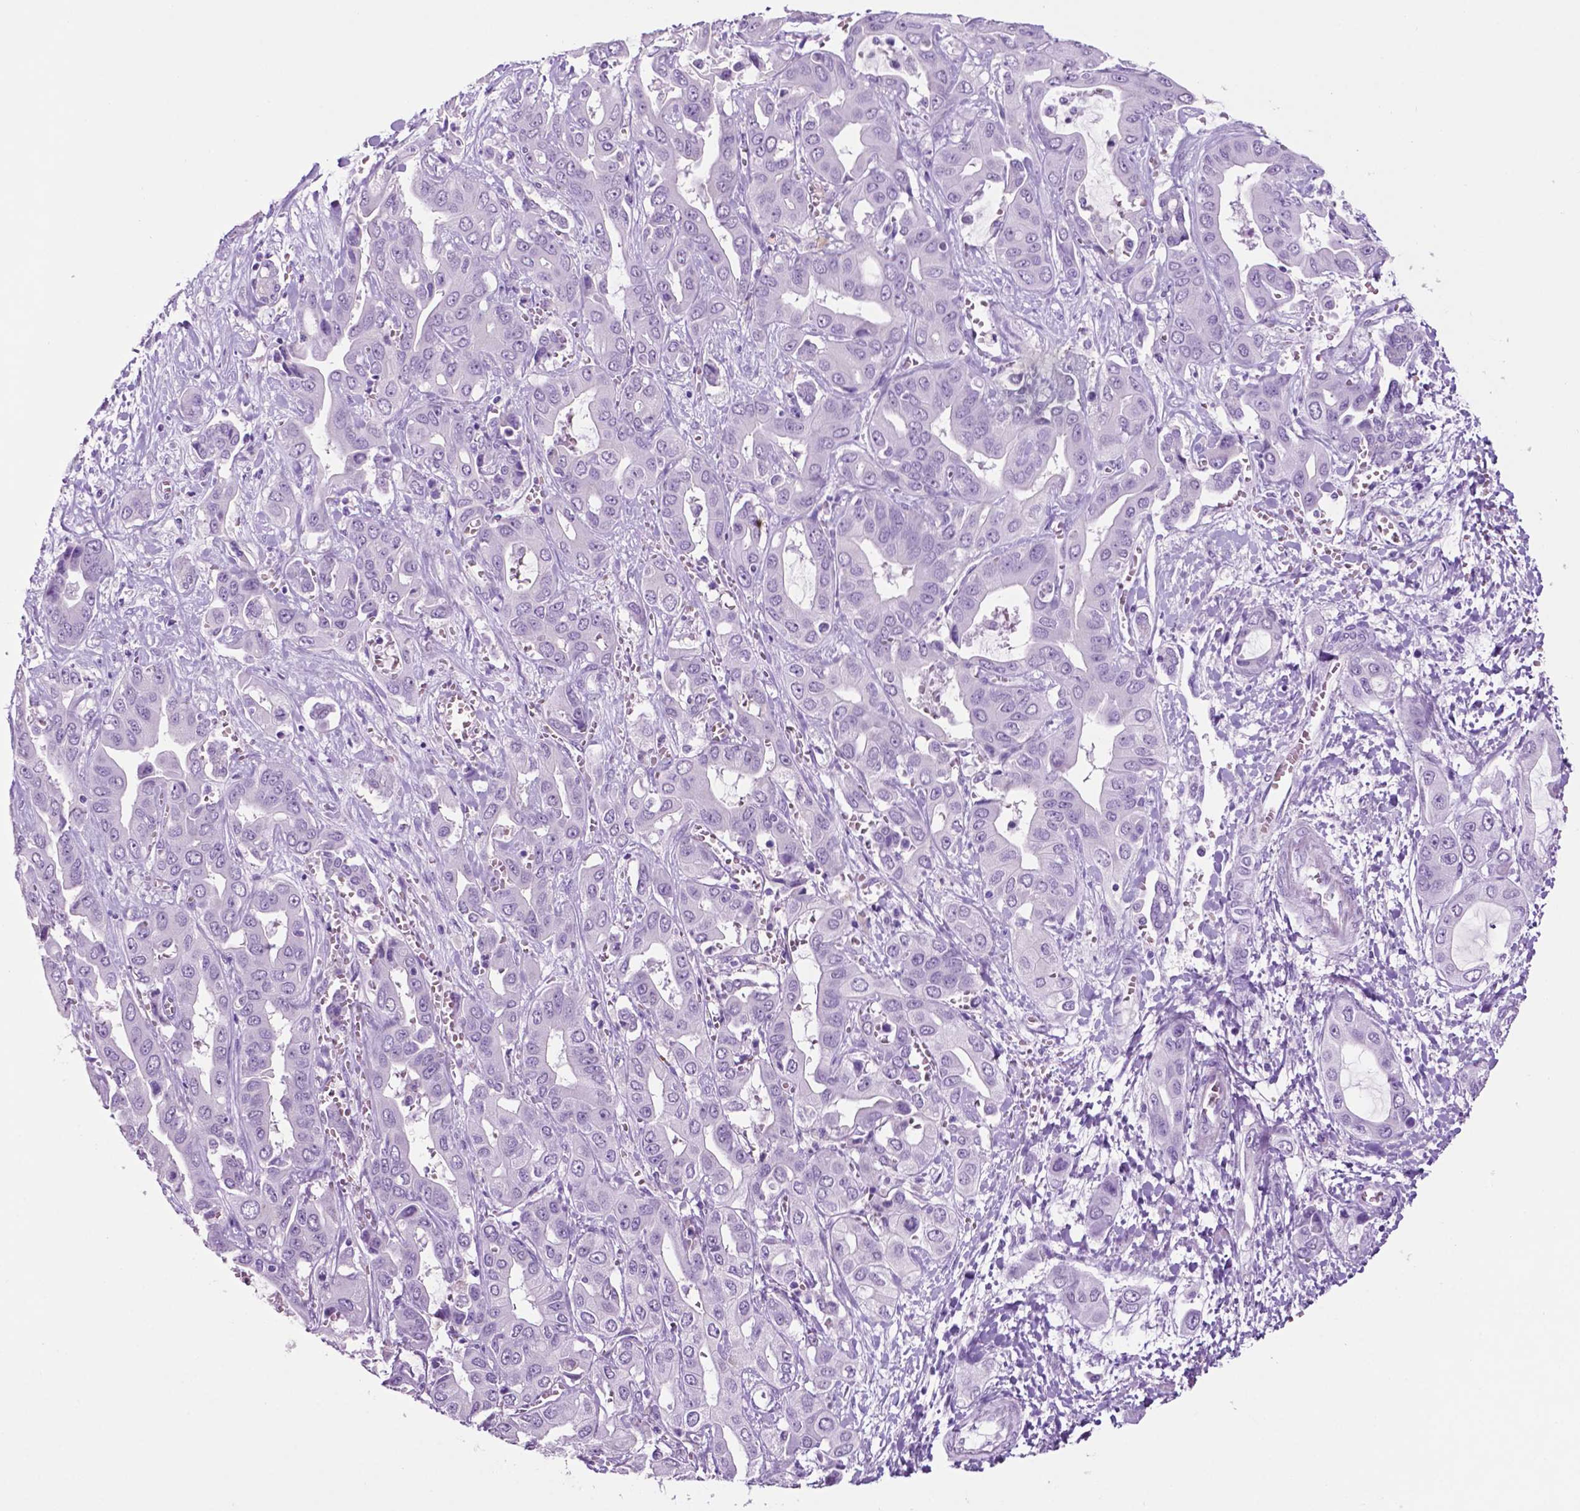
{"staining": {"intensity": "negative", "quantity": "none", "location": "none"}, "tissue": "liver cancer", "cell_type": "Tumor cells", "image_type": "cancer", "snomed": [{"axis": "morphology", "description": "Cholangiocarcinoma"}, {"axis": "topography", "description": "Liver"}], "caption": "Immunohistochemistry (IHC) image of neoplastic tissue: human liver cancer (cholangiocarcinoma) stained with DAB (3,3'-diaminobenzidine) shows no significant protein positivity in tumor cells. (DAB (3,3'-diaminobenzidine) immunohistochemistry (IHC), high magnification).", "gene": "PHGR1", "patient": {"sex": "female", "age": 52}}